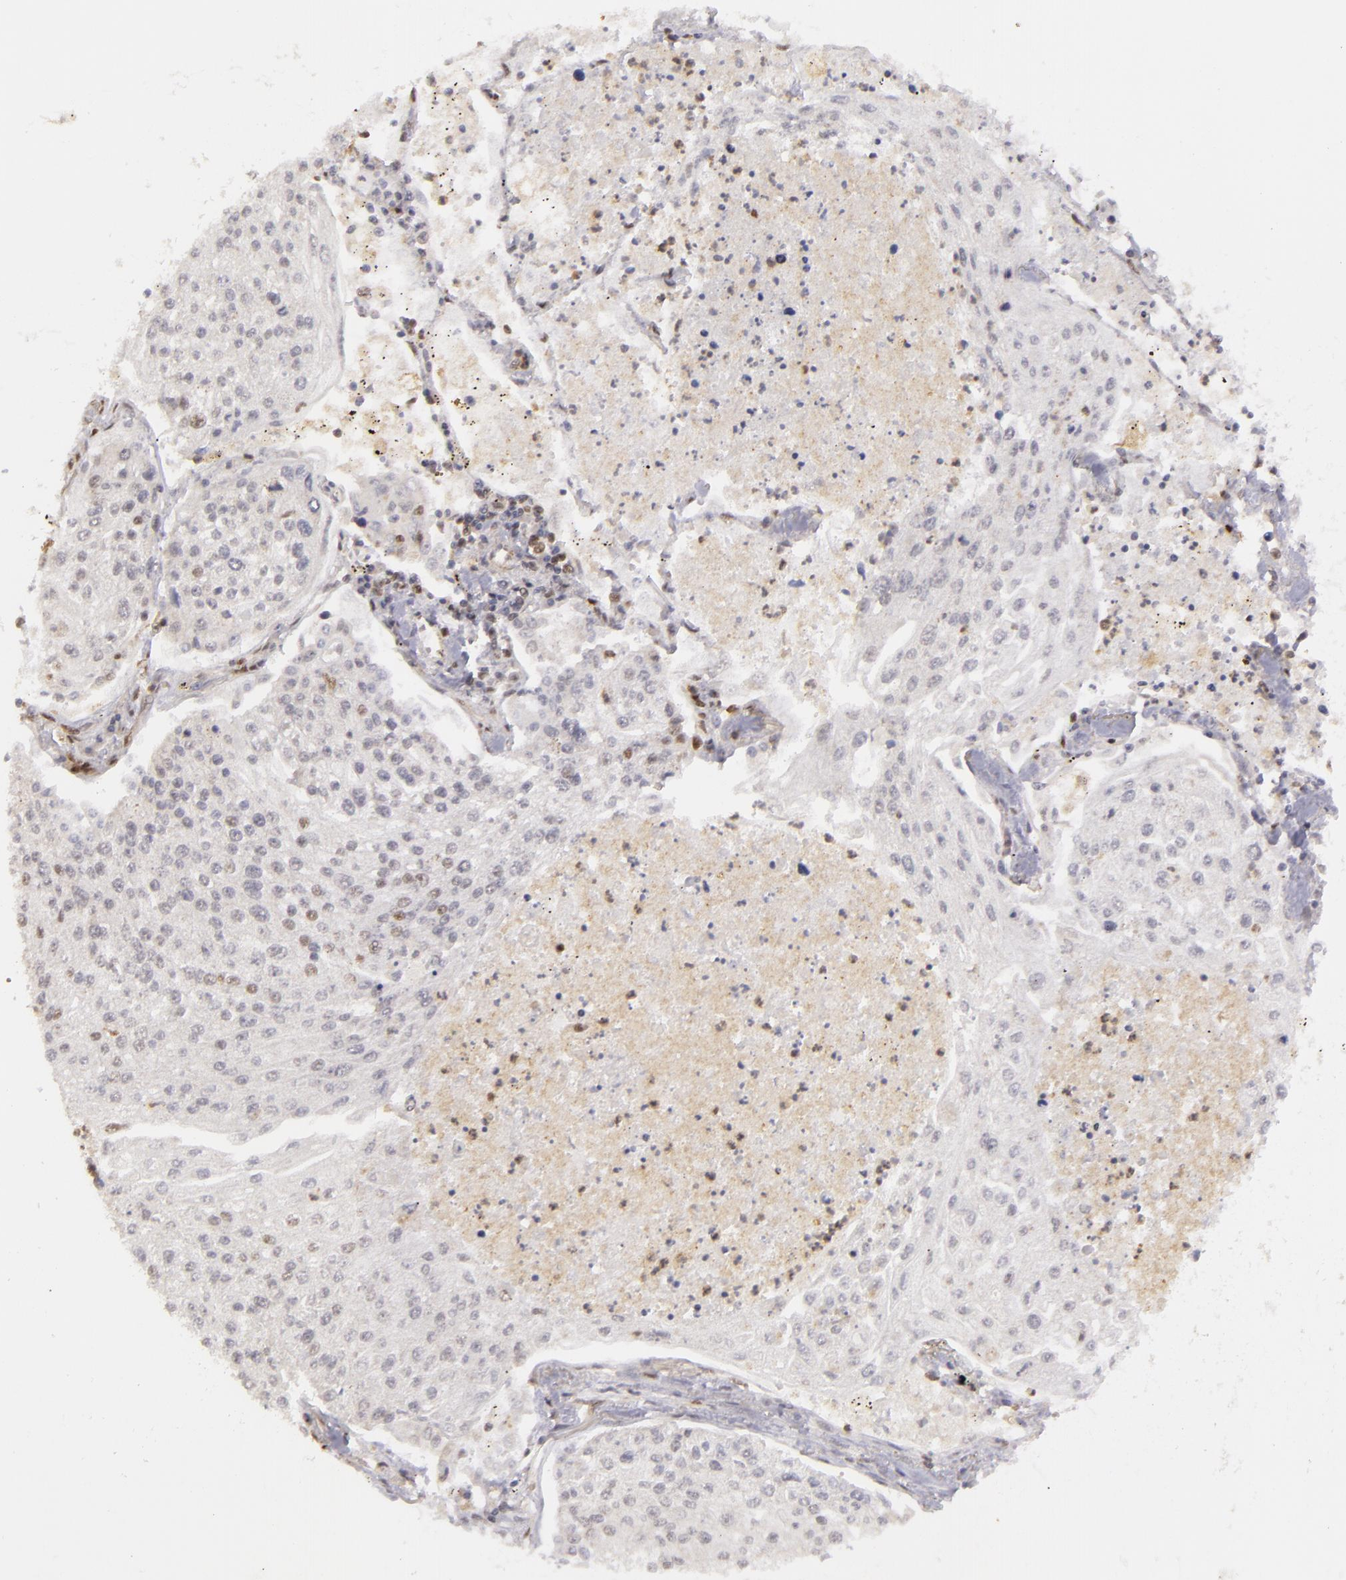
{"staining": {"intensity": "weak", "quantity": "25%-75%", "location": "nuclear"}, "tissue": "lung cancer", "cell_type": "Tumor cells", "image_type": "cancer", "snomed": [{"axis": "morphology", "description": "Squamous cell carcinoma, NOS"}, {"axis": "topography", "description": "Lung"}], "caption": "Brown immunohistochemical staining in human squamous cell carcinoma (lung) demonstrates weak nuclear expression in about 25%-75% of tumor cells. (DAB (3,3'-diaminobenzidine) IHC with brightfield microscopy, high magnification).", "gene": "MXD1", "patient": {"sex": "male", "age": 75}}